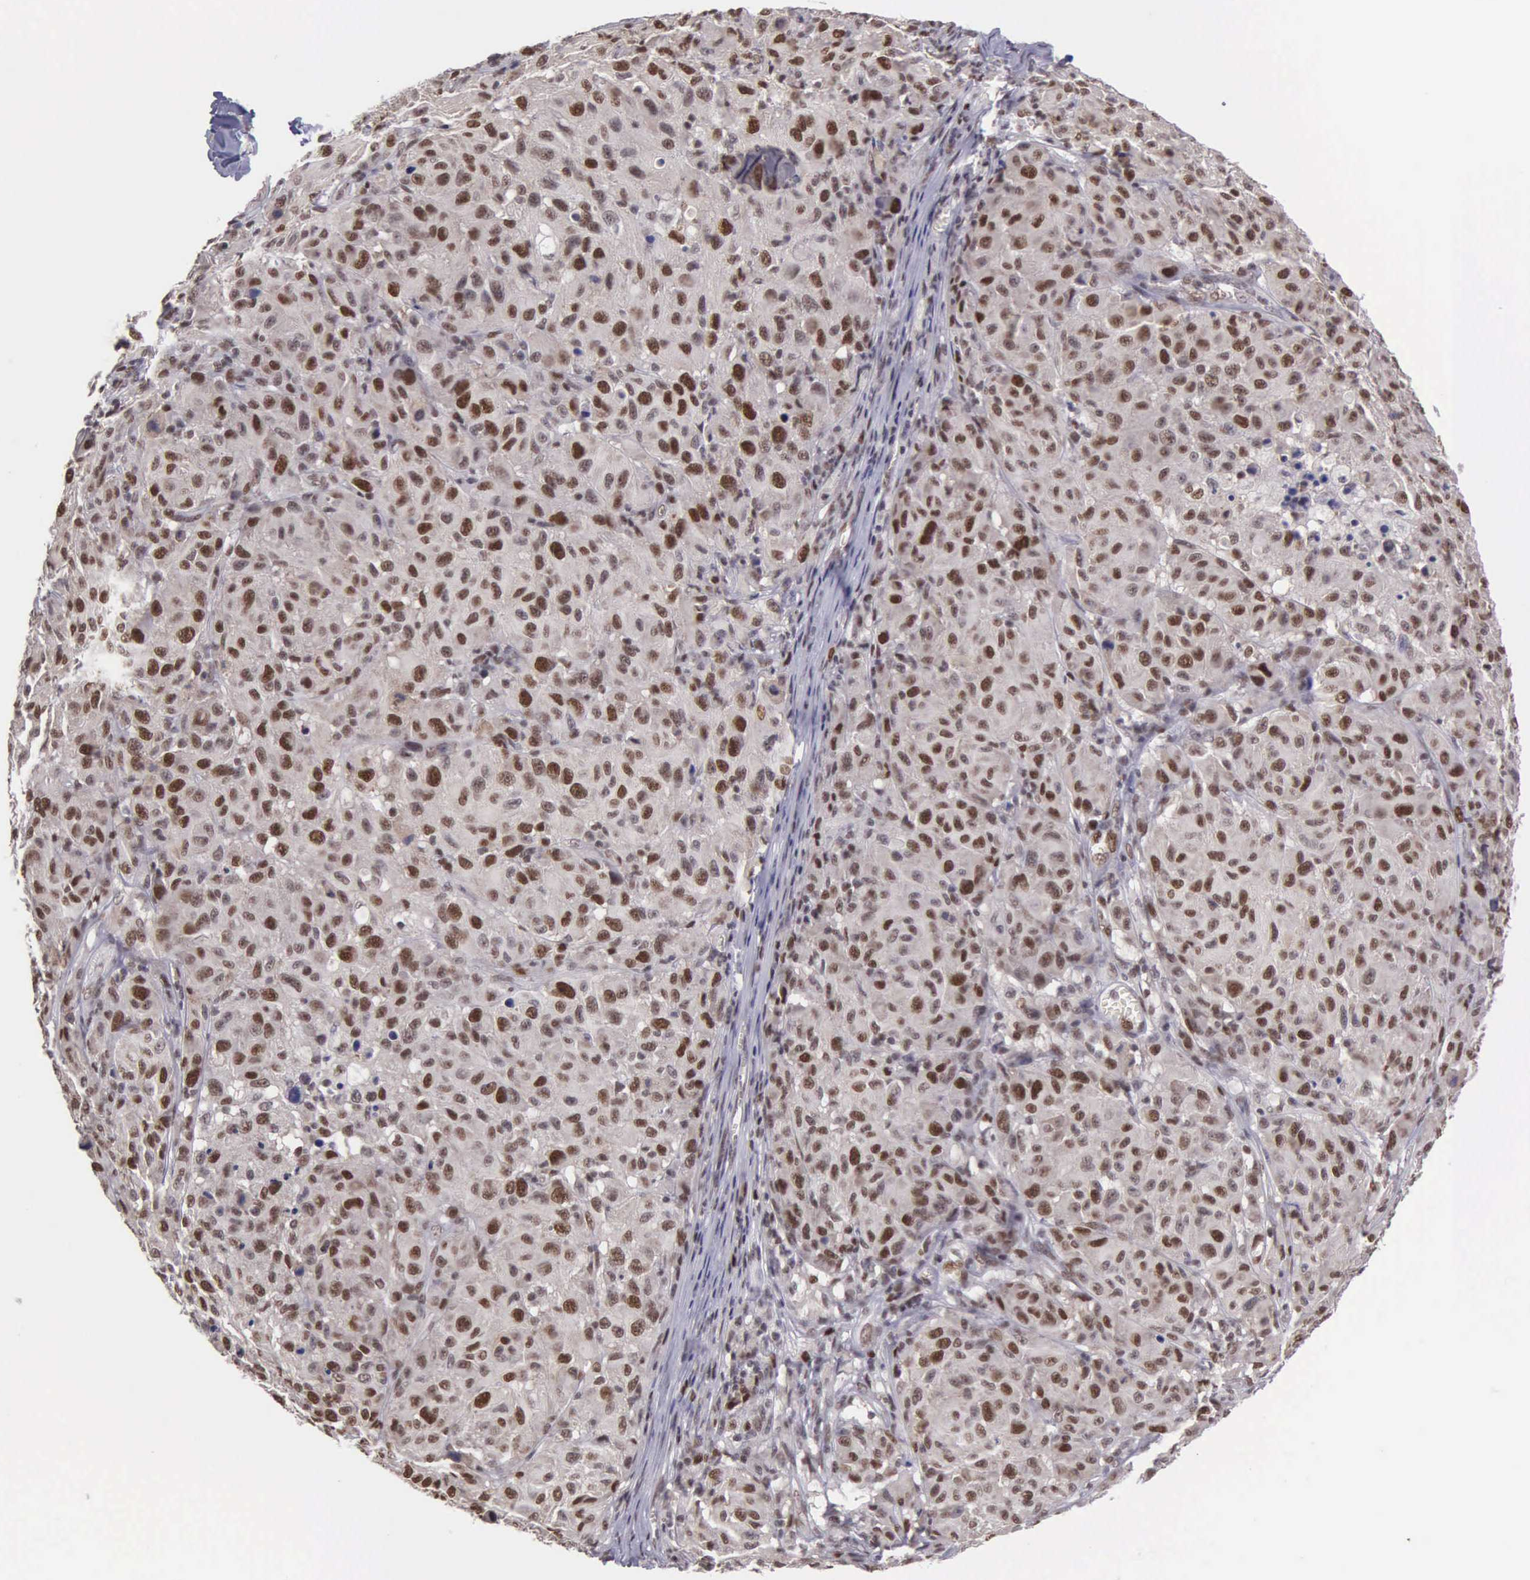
{"staining": {"intensity": "moderate", "quantity": ">75%", "location": "nuclear"}, "tissue": "melanoma", "cell_type": "Tumor cells", "image_type": "cancer", "snomed": [{"axis": "morphology", "description": "Malignant melanoma, NOS"}, {"axis": "topography", "description": "Skin"}], "caption": "High-magnification brightfield microscopy of melanoma stained with DAB (3,3'-diaminobenzidine) (brown) and counterstained with hematoxylin (blue). tumor cells exhibit moderate nuclear staining is appreciated in approximately>75% of cells. The protein is stained brown, and the nuclei are stained in blue (DAB IHC with brightfield microscopy, high magnification).", "gene": "UBR7", "patient": {"sex": "female", "age": 77}}